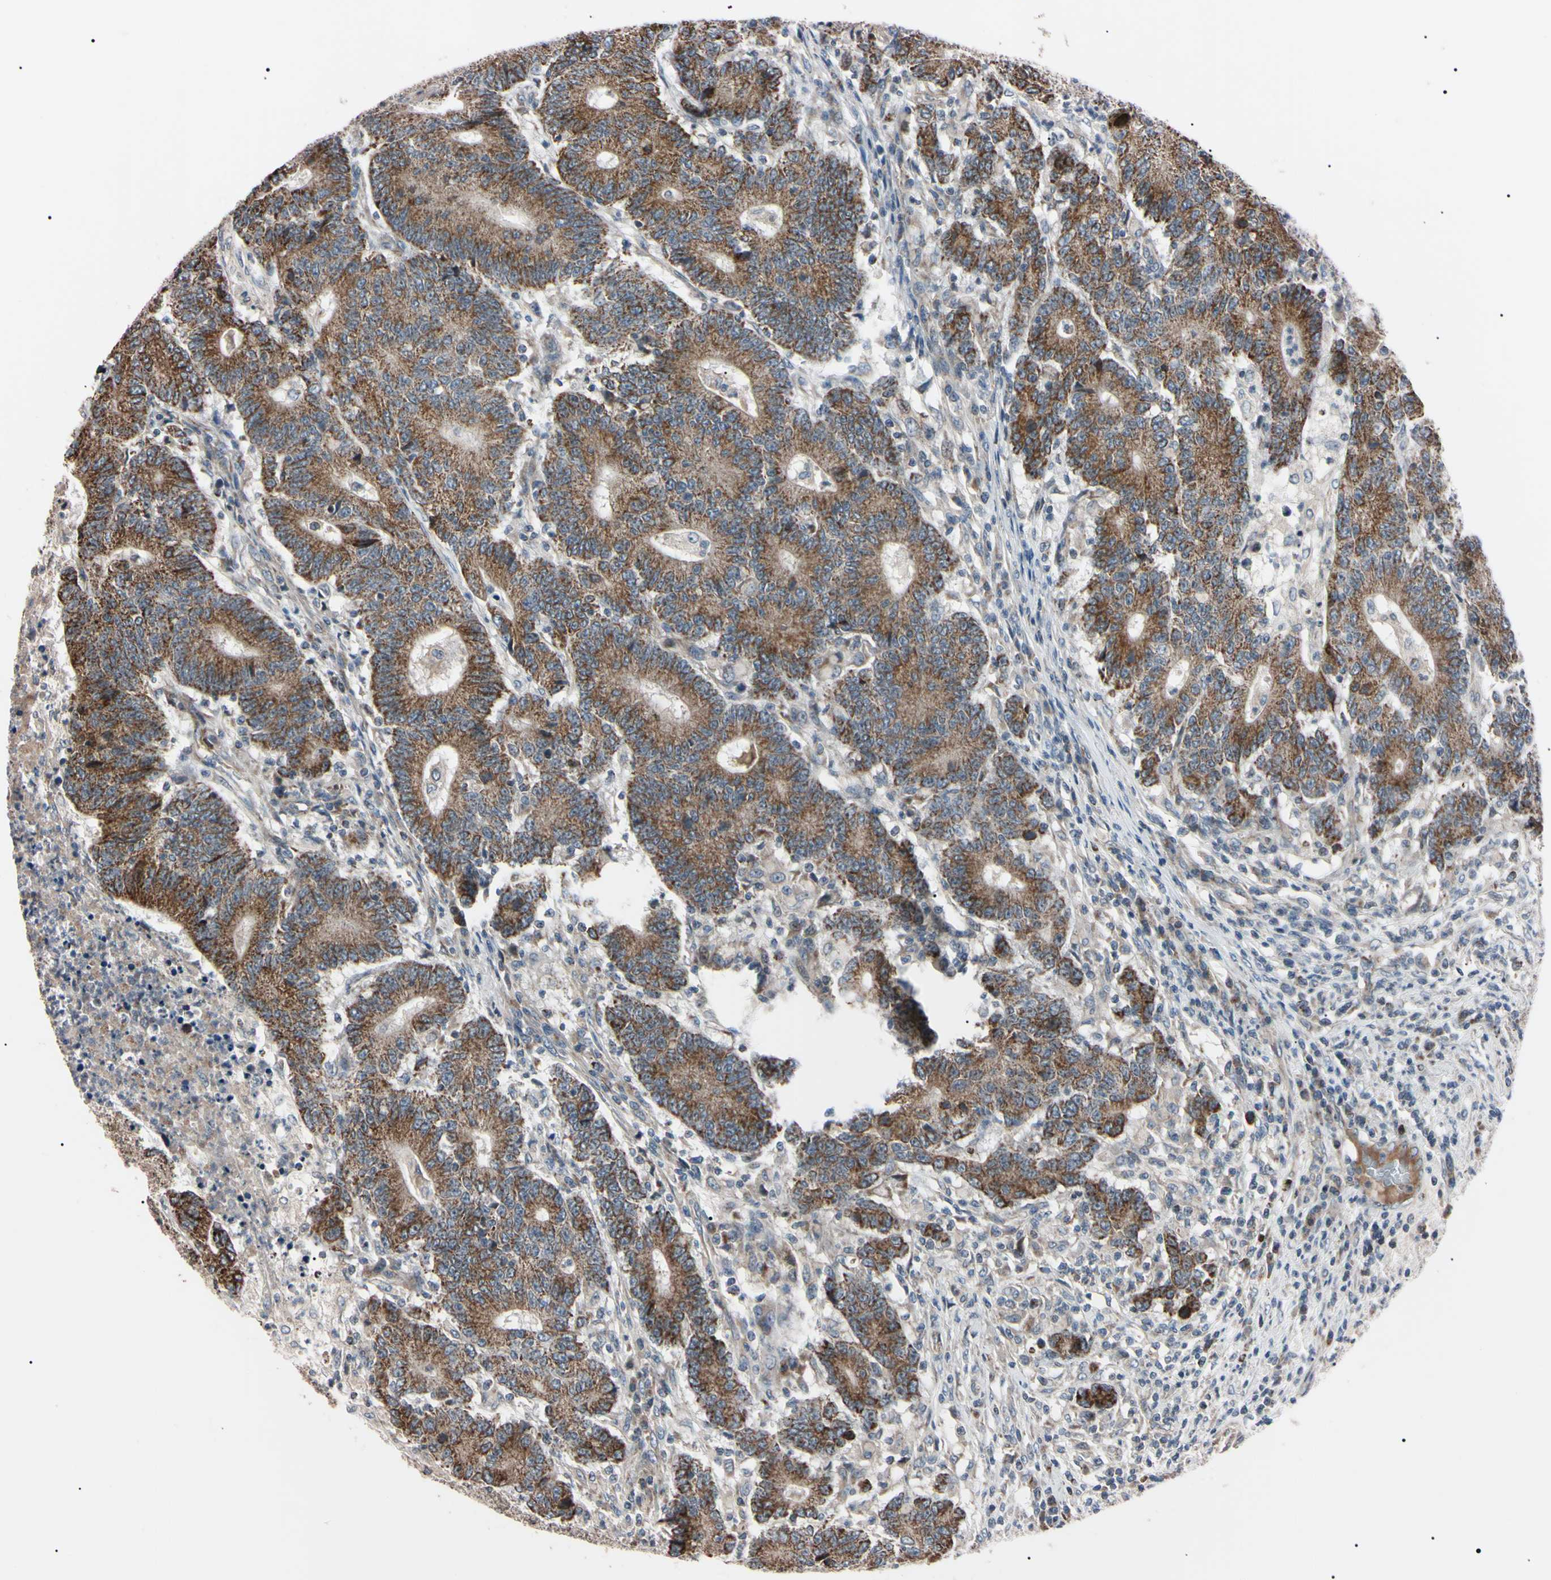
{"staining": {"intensity": "moderate", "quantity": ">75%", "location": "cytoplasmic/membranous"}, "tissue": "colorectal cancer", "cell_type": "Tumor cells", "image_type": "cancer", "snomed": [{"axis": "morphology", "description": "Normal tissue, NOS"}, {"axis": "morphology", "description": "Adenocarcinoma, NOS"}, {"axis": "topography", "description": "Colon"}], "caption": "Moderate cytoplasmic/membranous expression is seen in approximately >75% of tumor cells in colorectal cancer (adenocarcinoma). (DAB = brown stain, brightfield microscopy at high magnification).", "gene": "TNFRSF1A", "patient": {"sex": "female", "age": 75}}